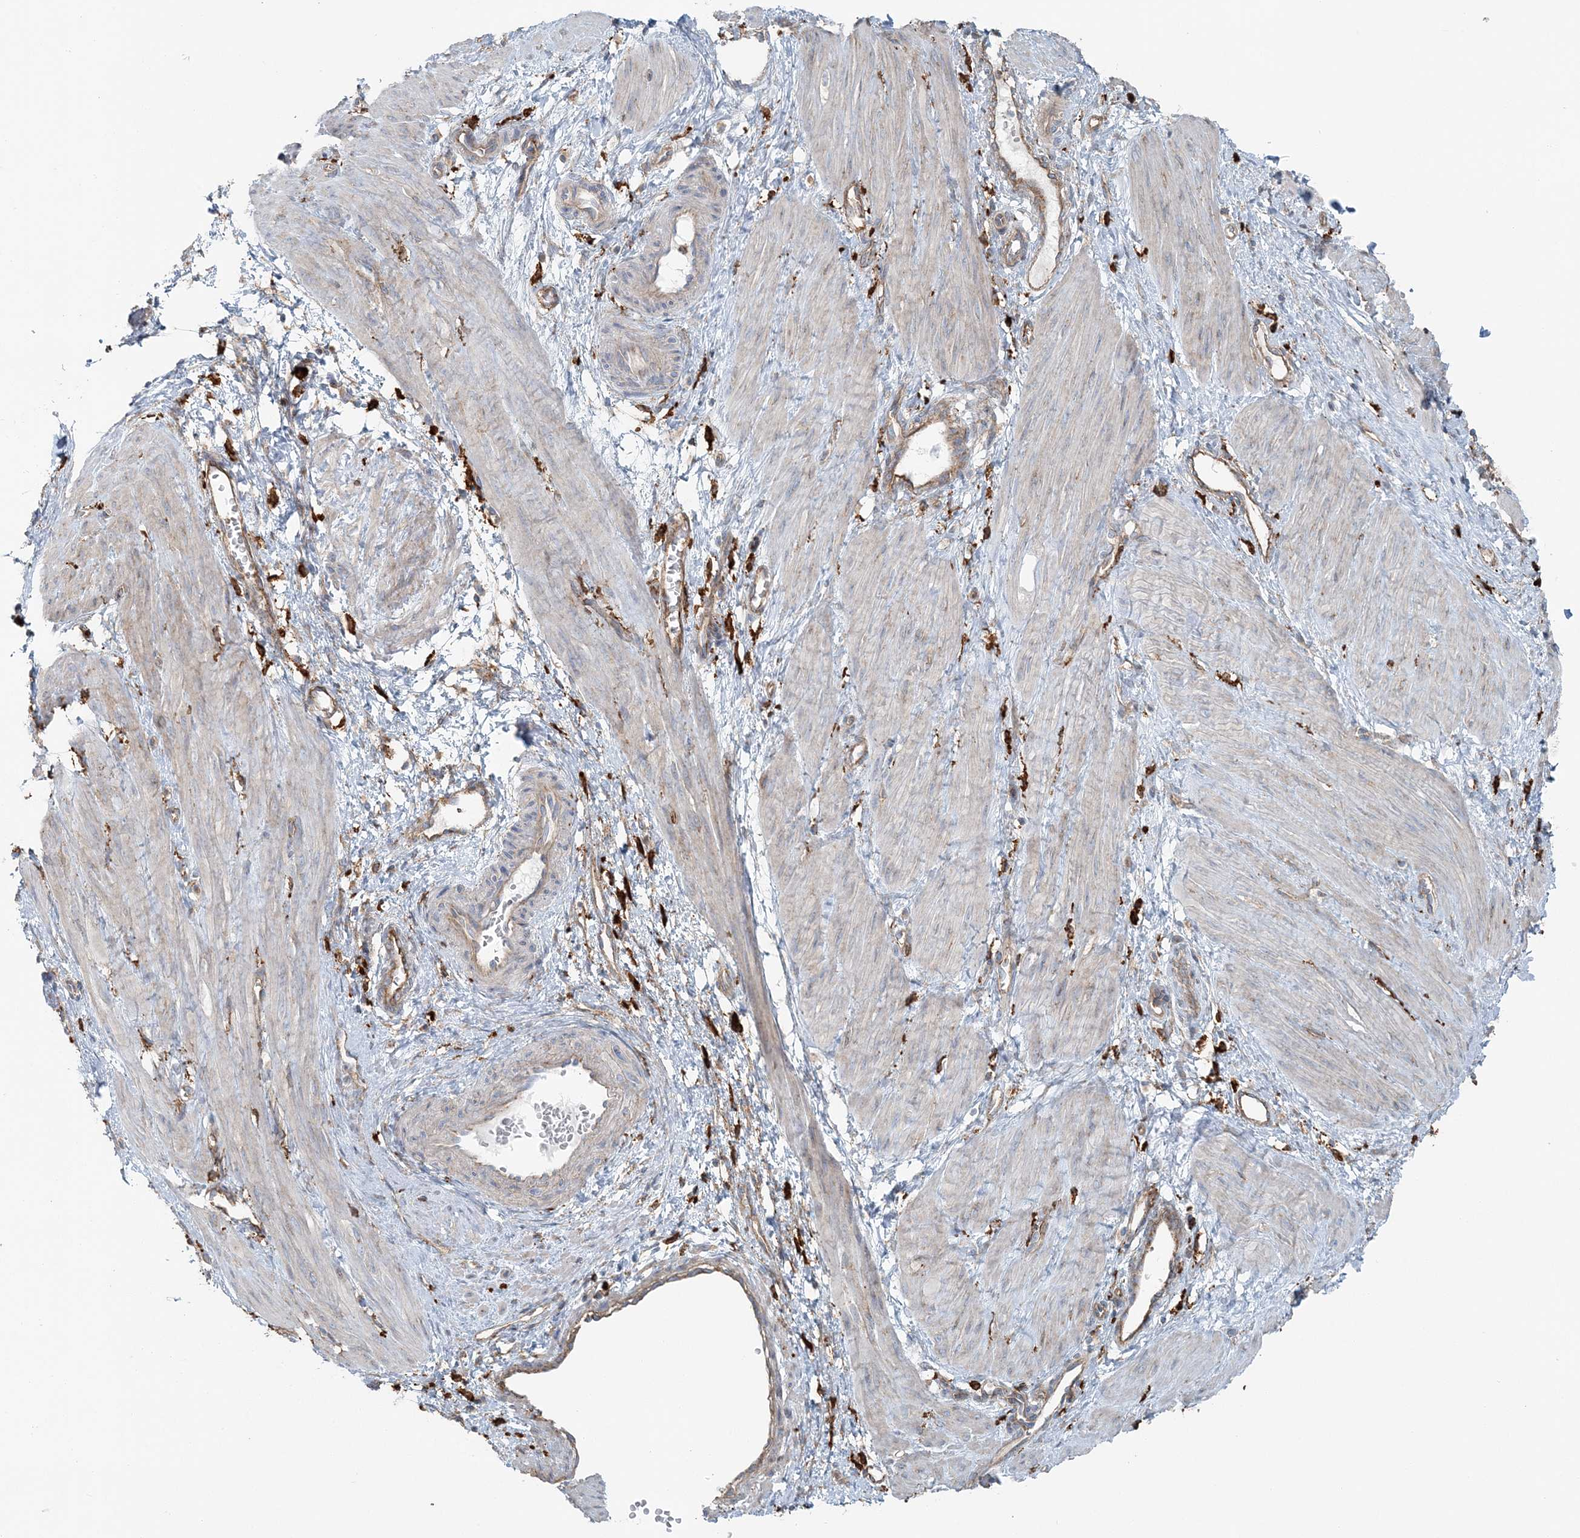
{"staining": {"intensity": "negative", "quantity": "none", "location": "none"}, "tissue": "smooth muscle", "cell_type": "Smooth muscle cells", "image_type": "normal", "snomed": [{"axis": "morphology", "description": "Normal tissue, NOS"}, {"axis": "topography", "description": "Endometrium"}], "caption": "Micrograph shows no protein staining in smooth muscle cells of benign smooth muscle.", "gene": "SNX2", "patient": {"sex": "female", "age": 33}}